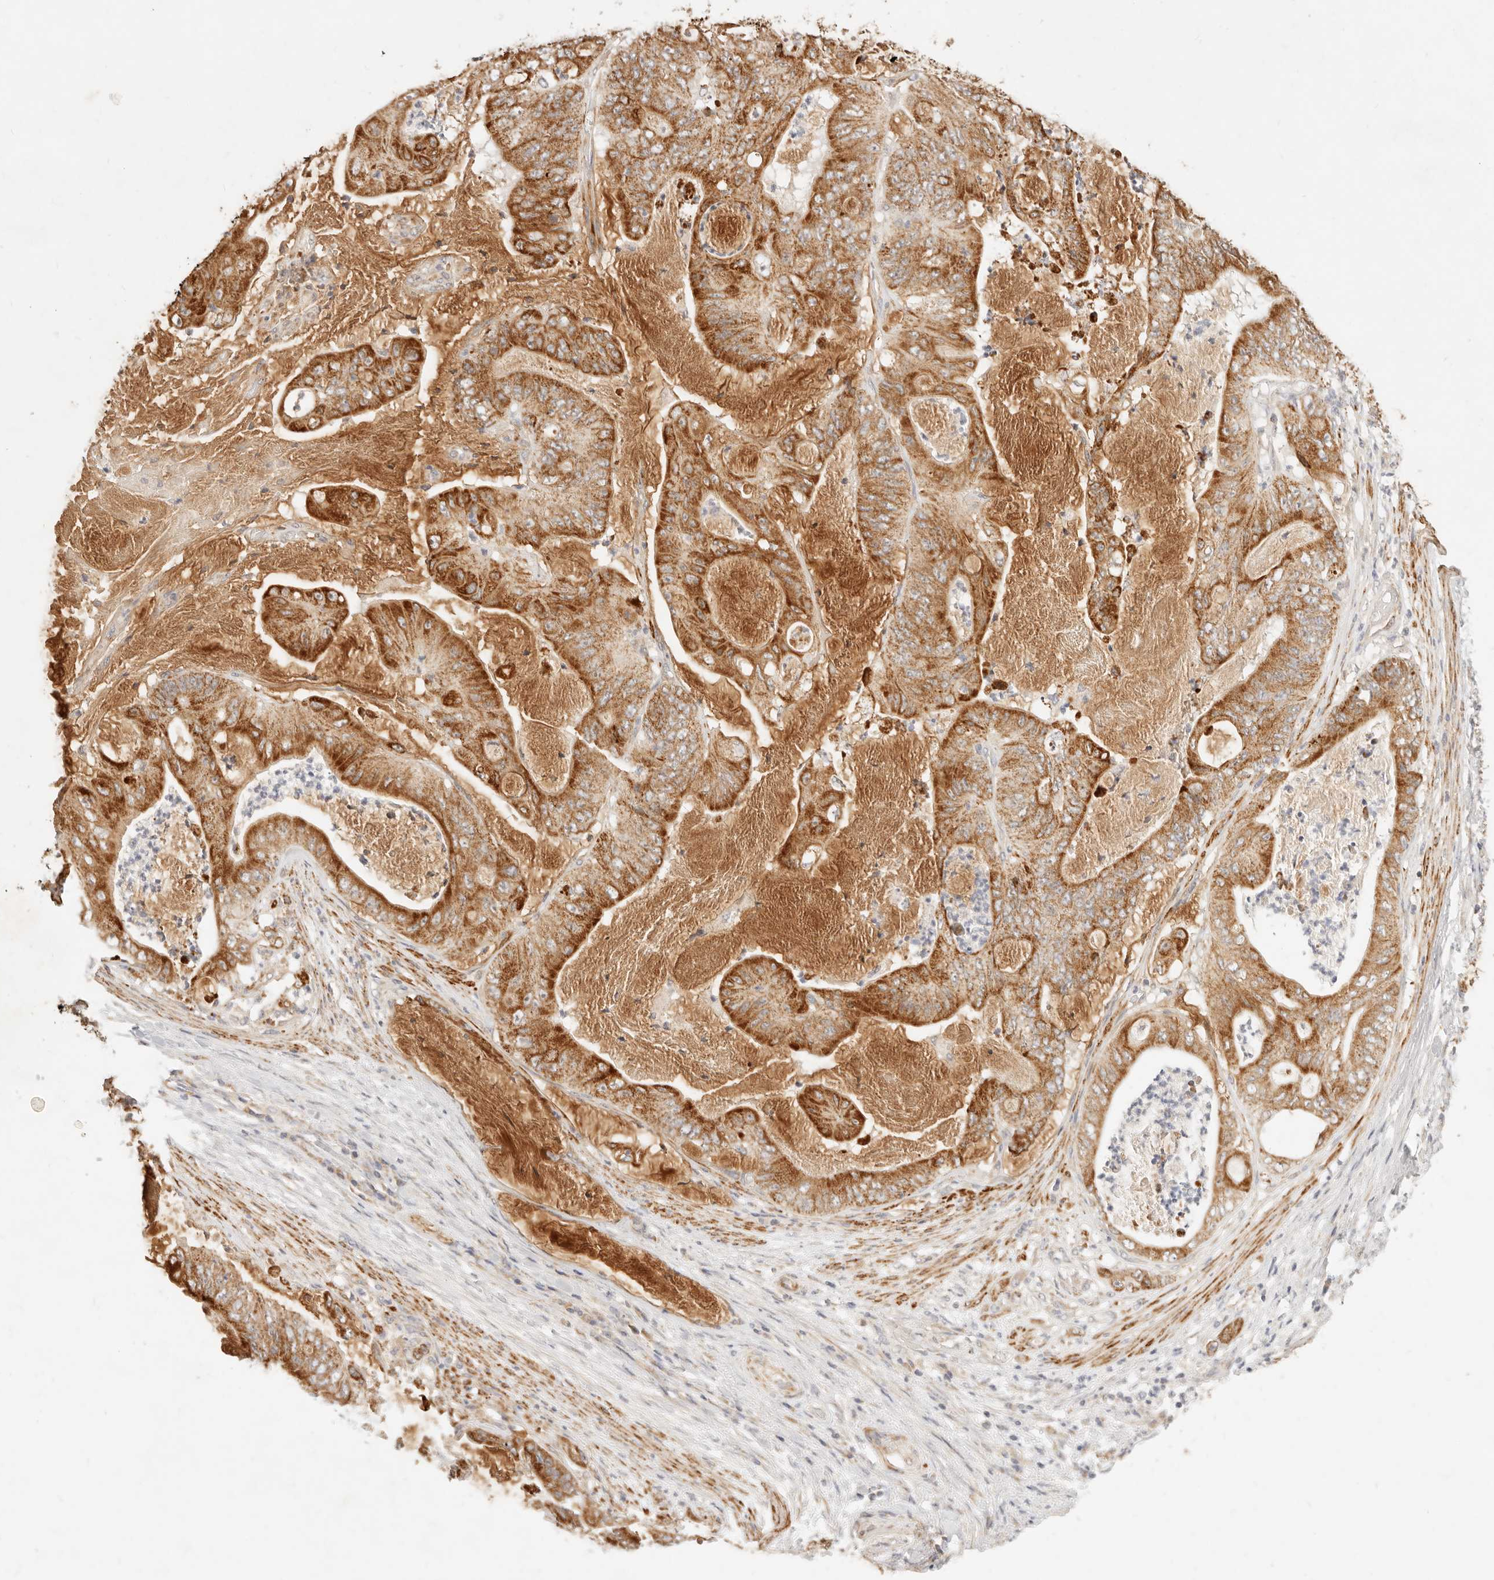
{"staining": {"intensity": "moderate", "quantity": ">75%", "location": "cytoplasmic/membranous"}, "tissue": "stomach cancer", "cell_type": "Tumor cells", "image_type": "cancer", "snomed": [{"axis": "morphology", "description": "Adenocarcinoma, NOS"}, {"axis": "topography", "description": "Stomach"}], "caption": "This image displays immunohistochemistry staining of adenocarcinoma (stomach), with medium moderate cytoplasmic/membranous positivity in about >75% of tumor cells.", "gene": "RUBCNL", "patient": {"sex": "female", "age": 73}}